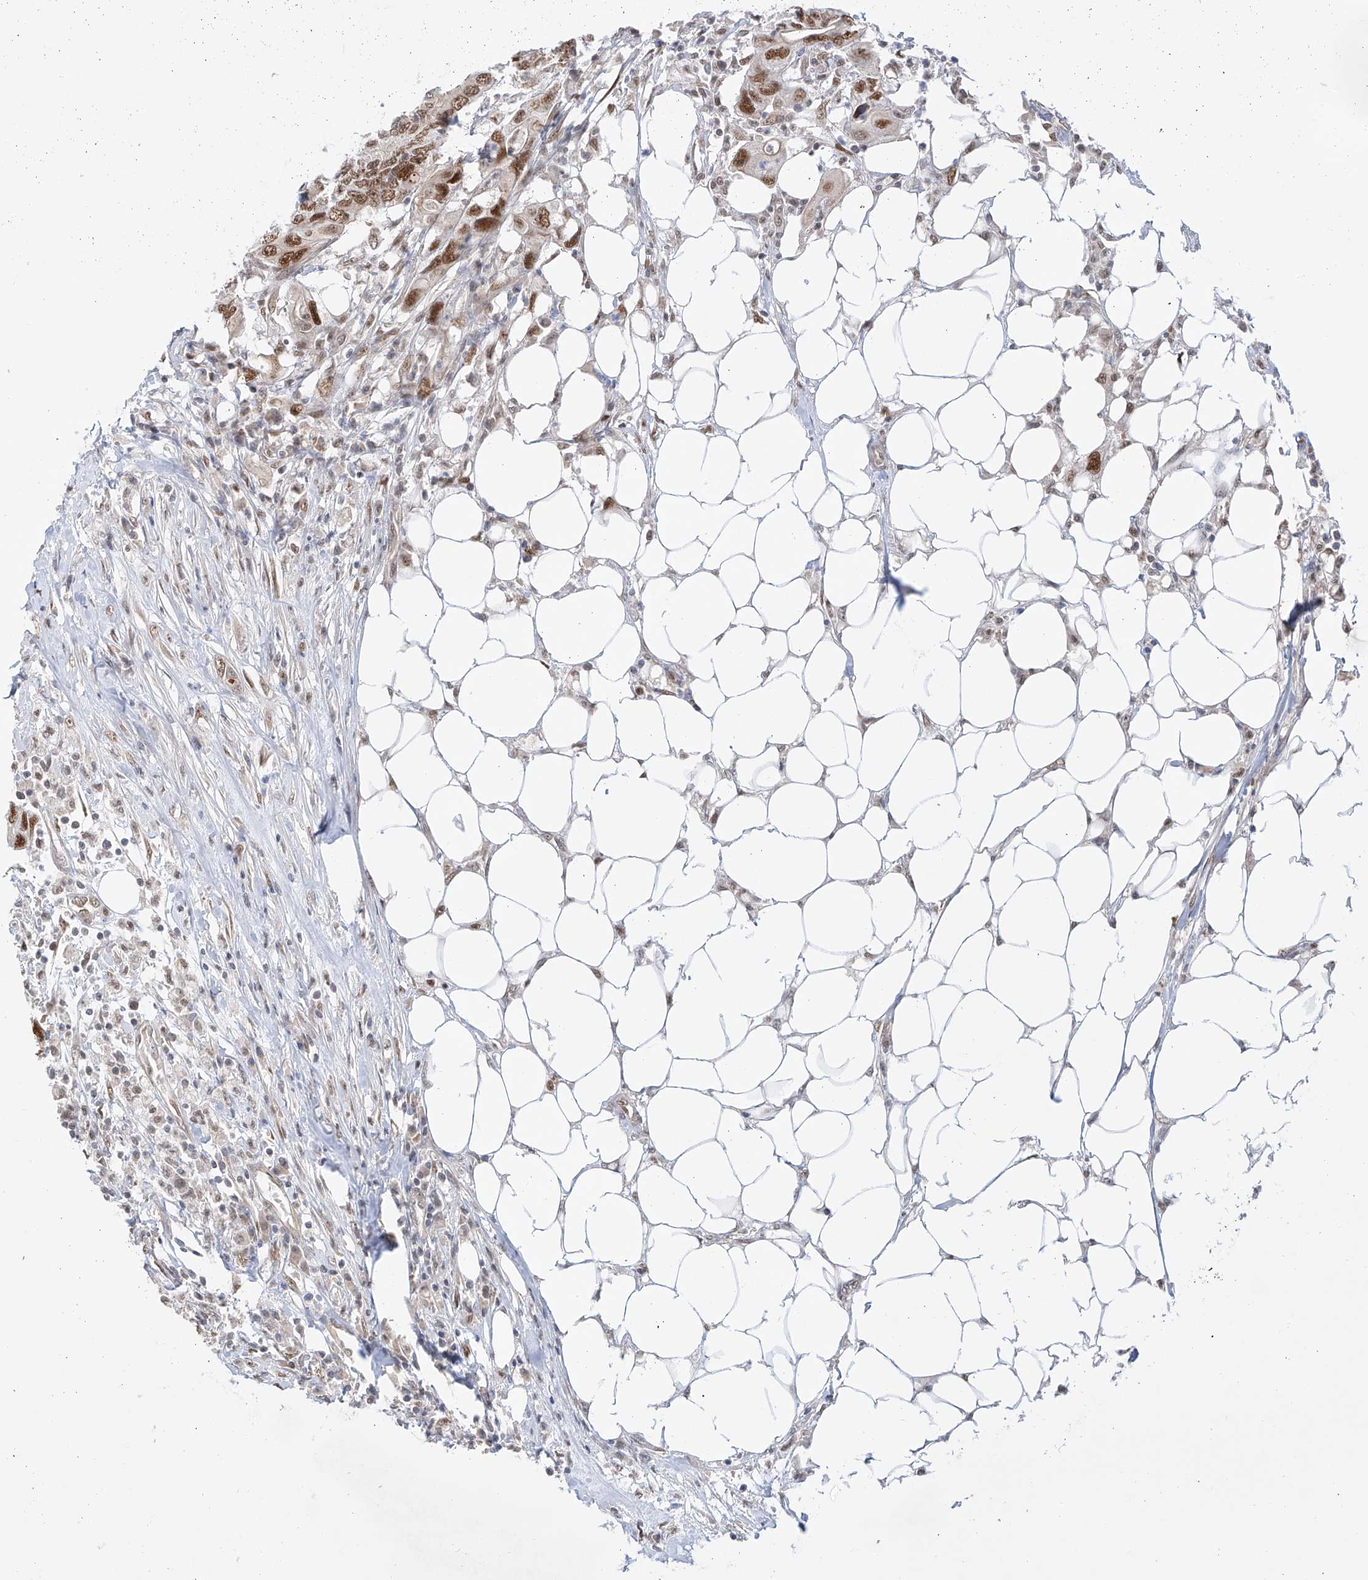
{"staining": {"intensity": "moderate", "quantity": ">75%", "location": "nuclear"}, "tissue": "colorectal cancer", "cell_type": "Tumor cells", "image_type": "cancer", "snomed": [{"axis": "morphology", "description": "Adenocarcinoma, NOS"}, {"axis": "topography", "description": "Colon"}], "caption": "Immunohistochemical staining of adenocarcinoma (colorectal) shows medium levels of moderate nuclear protein staining in approximately >75% of tumor cells.", "gene": "POGK", "patient": {"sex": "male", "age": 71}}